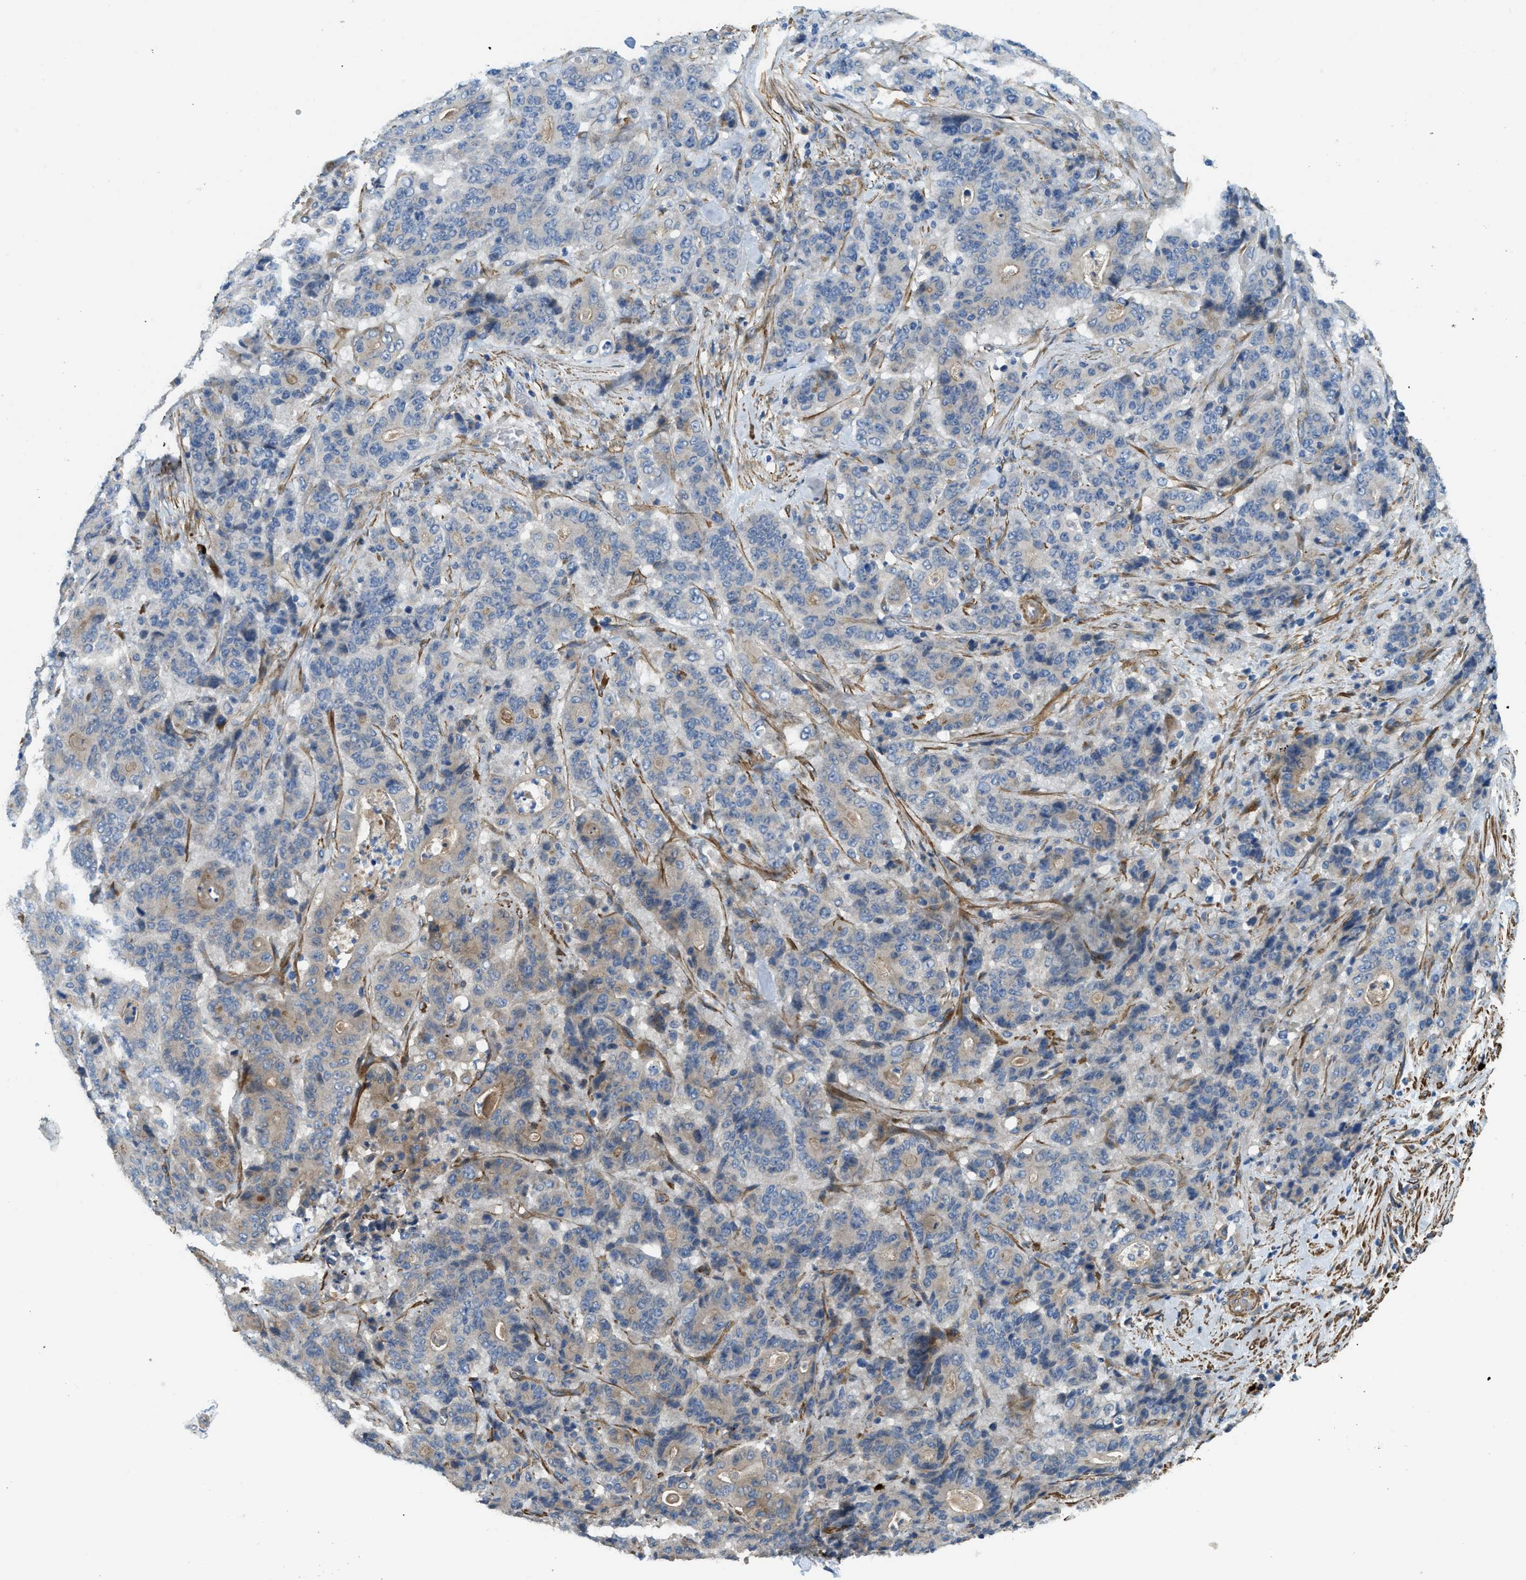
{"staining": {"intensity": "moderate", "quantity": "<25%", "location": "cytoplasmic/membranous"}, "tissue": "stomach cancer", "cell_type": "Tumor cells", "image_type": "cancer", "snomed": [{"axis": "morphology", "description": "Adenocarcinoma, NOS"}, {"axis": "topography", "description": "Stomach"}], "caption": "The image exhibits a brown stain indicating the presence of a protein in the cytoplasmic/membranous of tumor cells in stomach cancer. (brown staining indicates protein expression, while blue staining denotes nuclei).", "gene": "BMPR1A", "patient": {"sex": "female", "age": 73}}